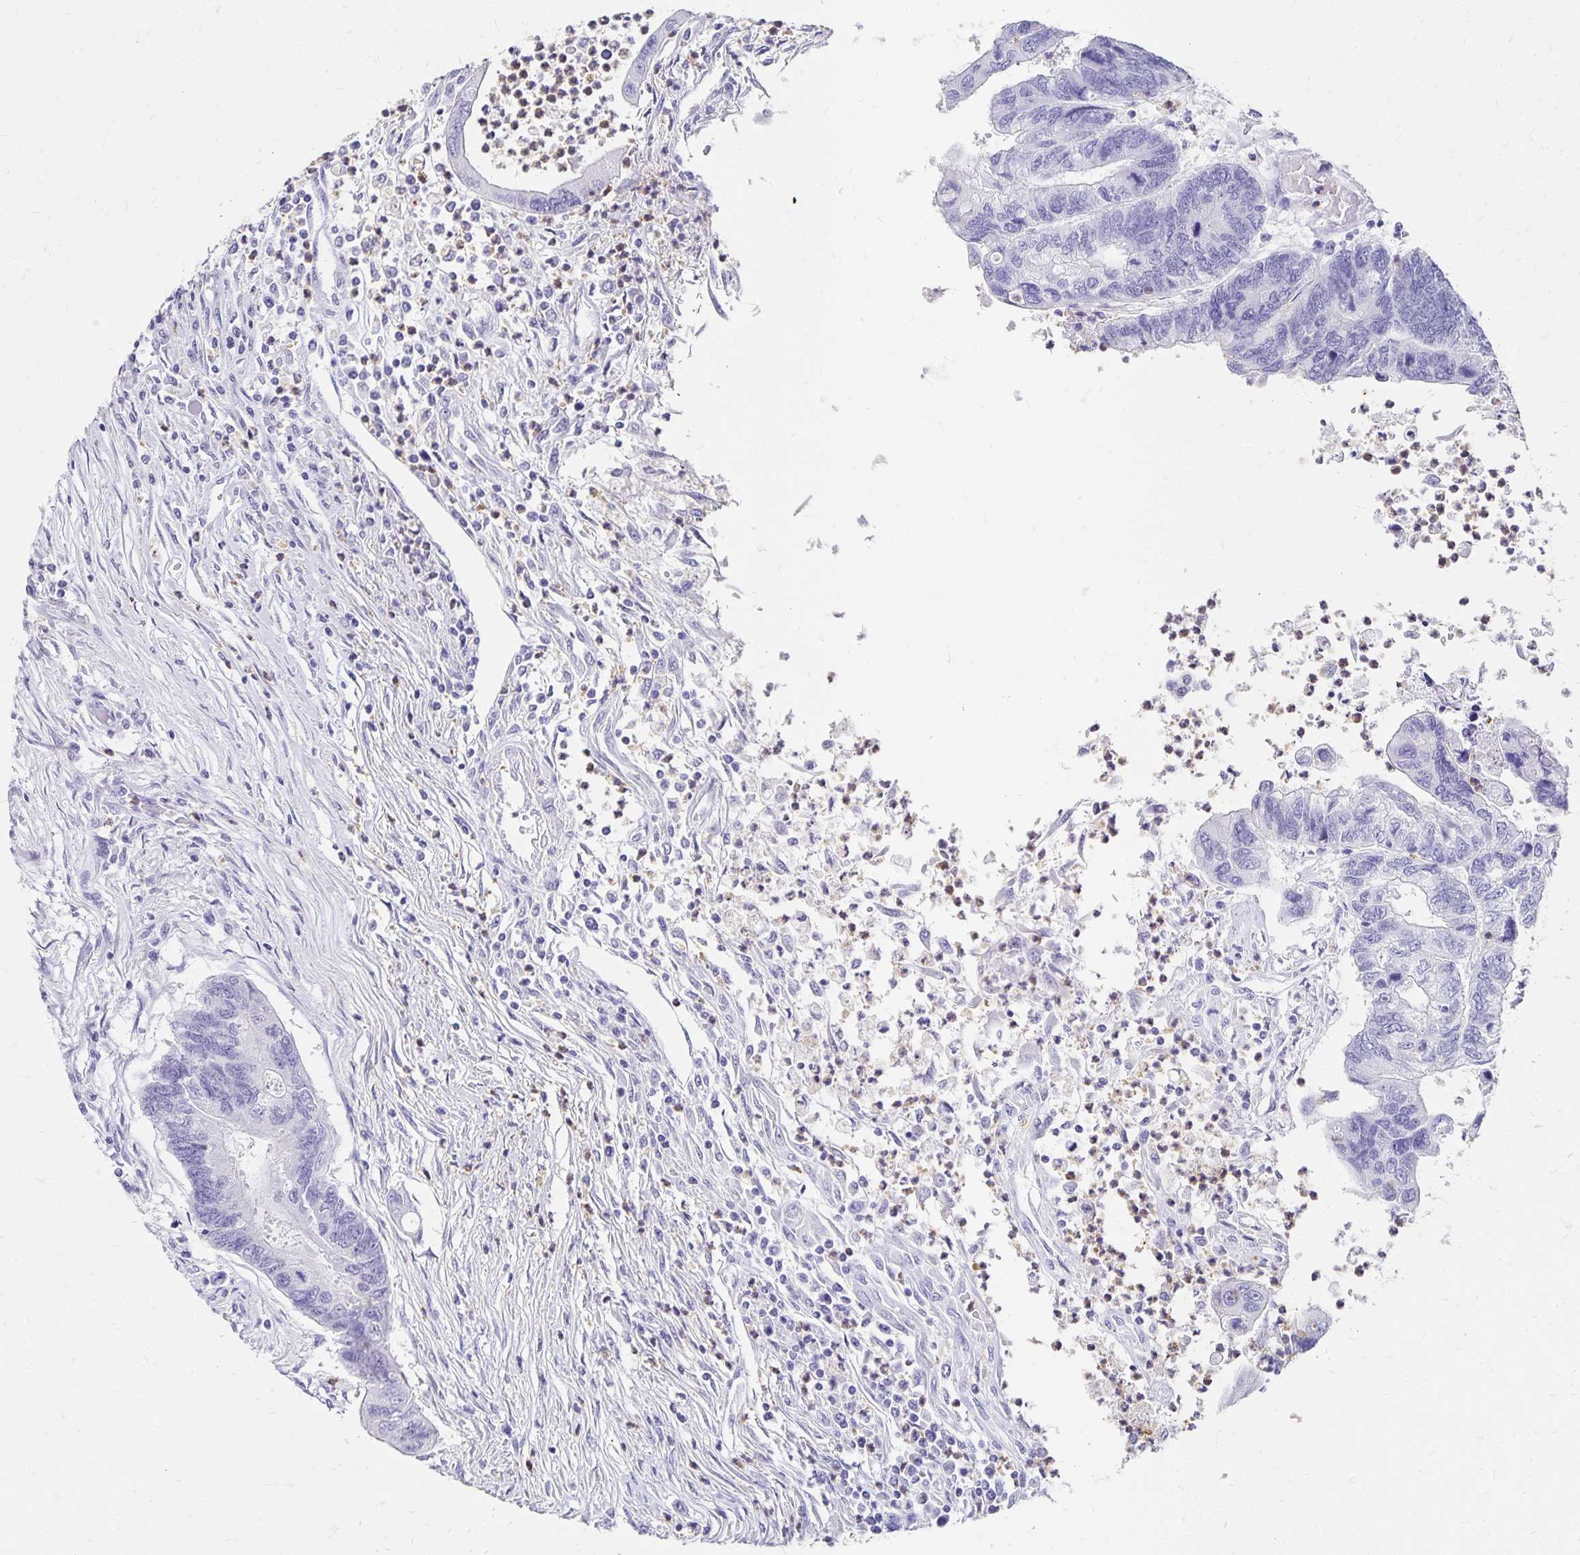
{"staining": {"intensity": "negative", "quantity": "none", "location": "none"}, "tissue": "colorectal cancer", "cell_type": "Tumor cells", "image_type": "cancer", "snomed": [{"axis": "morphology", "description": "Adenocarcinoma, NOS"}, {"axis": "topography", "description": "Colon"}], "caption": "This is an immunohistochemistry image of human colorectal adenocarcinoma. There is no staining in tumor cells.", "gene": "DYNLT4", "patient": {"sex": "female", "age": 67}}